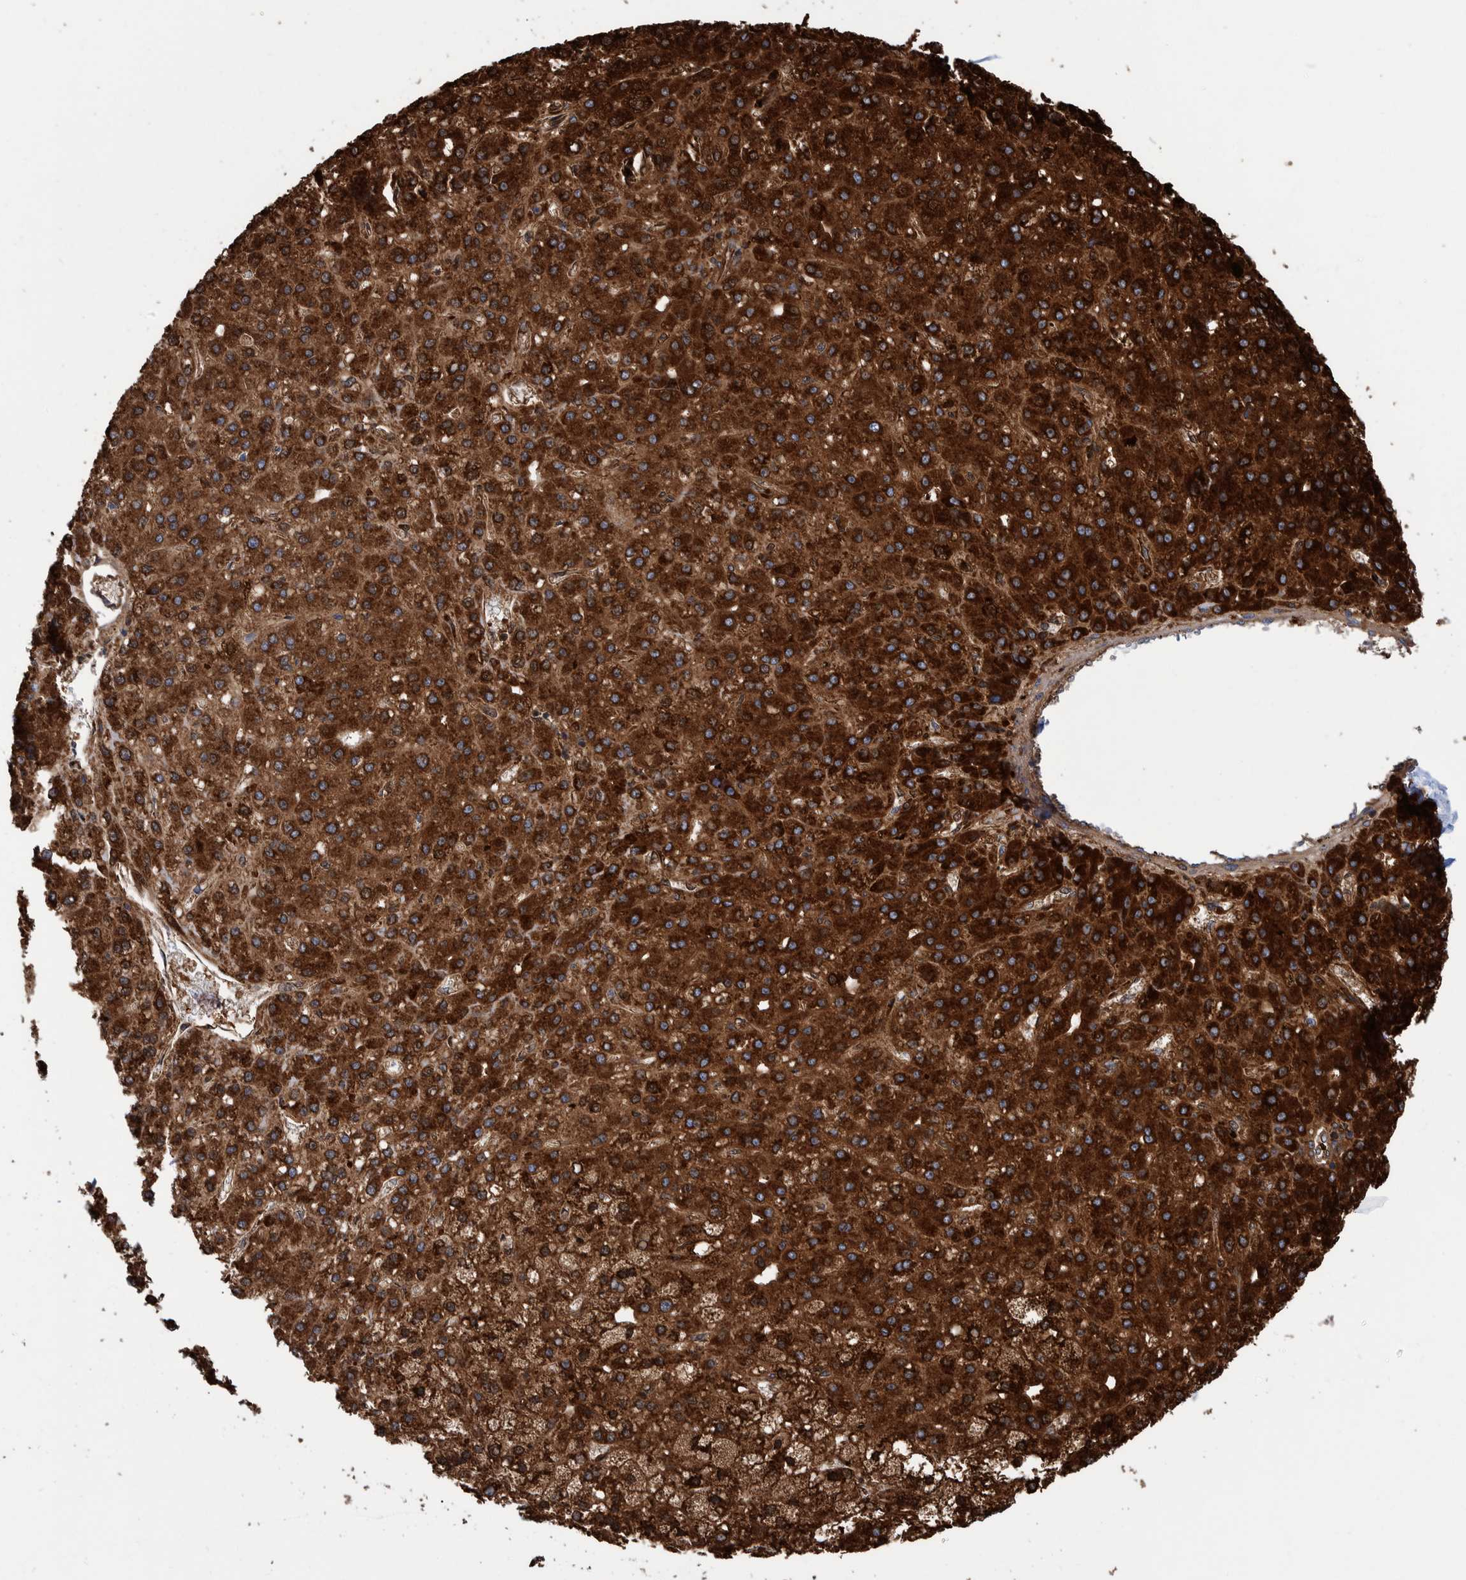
{"staining": {"intensity": "strong", "quantity": ">75%", "location": "cytoplasmic/membranous"}, "tissue": "liver cancer", "cell_type": "Tumor cells", "image_type": "cancer", "snomed": [{"axis": "morphology", "description": "Carcinoma, Hepatocellular, NOS"}, {"axis": "topography", "description": "Liver"}], "caption": "Immunohistochemical staining of liver cancer shows high levels of strong cytoplasmic/membranous staining in approximately >75% of tumor cells. (Brightfield microscopy of DAB IHC at high magnification).", "gene": "DECR1", "patient": {"sex": "male", "age": 67}}